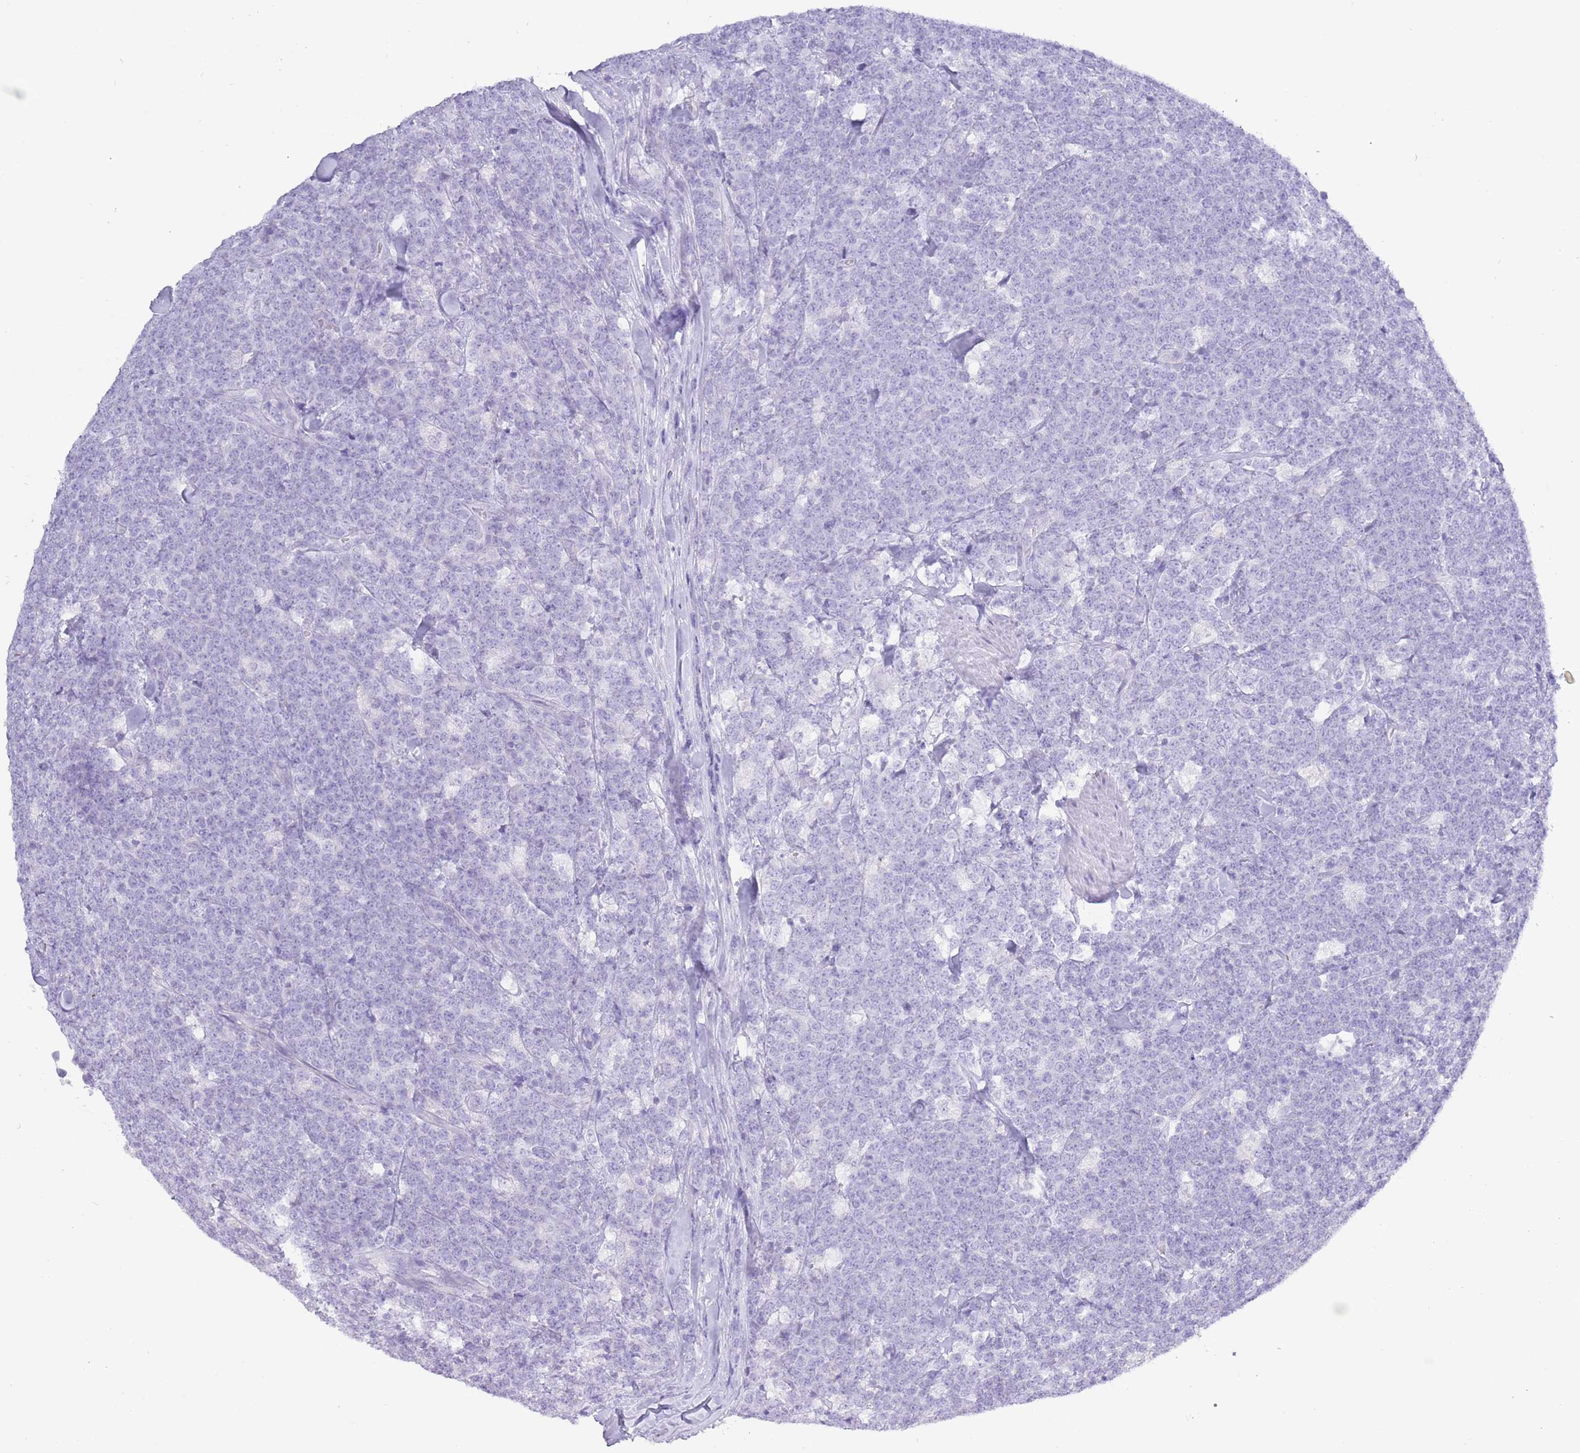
{"staining": {"intensity": "negative", "quantity": "none", "location": "none"}, "tissue": "lymphoma", "cell_type": "Tumor cells", "image_type": "cancer", "snomed": [{"axis": "morphology", "description": "Malignant lymphoma, non-Hodgkin's type, High grade"}, {"axis": "topography", "description": "Small intestine"}, {"axis": "topography", "description": "Colon"}], "caption": "High magnification brightfield microscopy of malignant lymphoma, non-Hodgkin's type (high-grade) stained with DAB (3,3'-diaminobenzidine) (brown) and counterstained with hematoxylin (blue): tumor cells show no significant expression.", "gene": "ACR", "patient": {"sex": "male", "age": 8}}